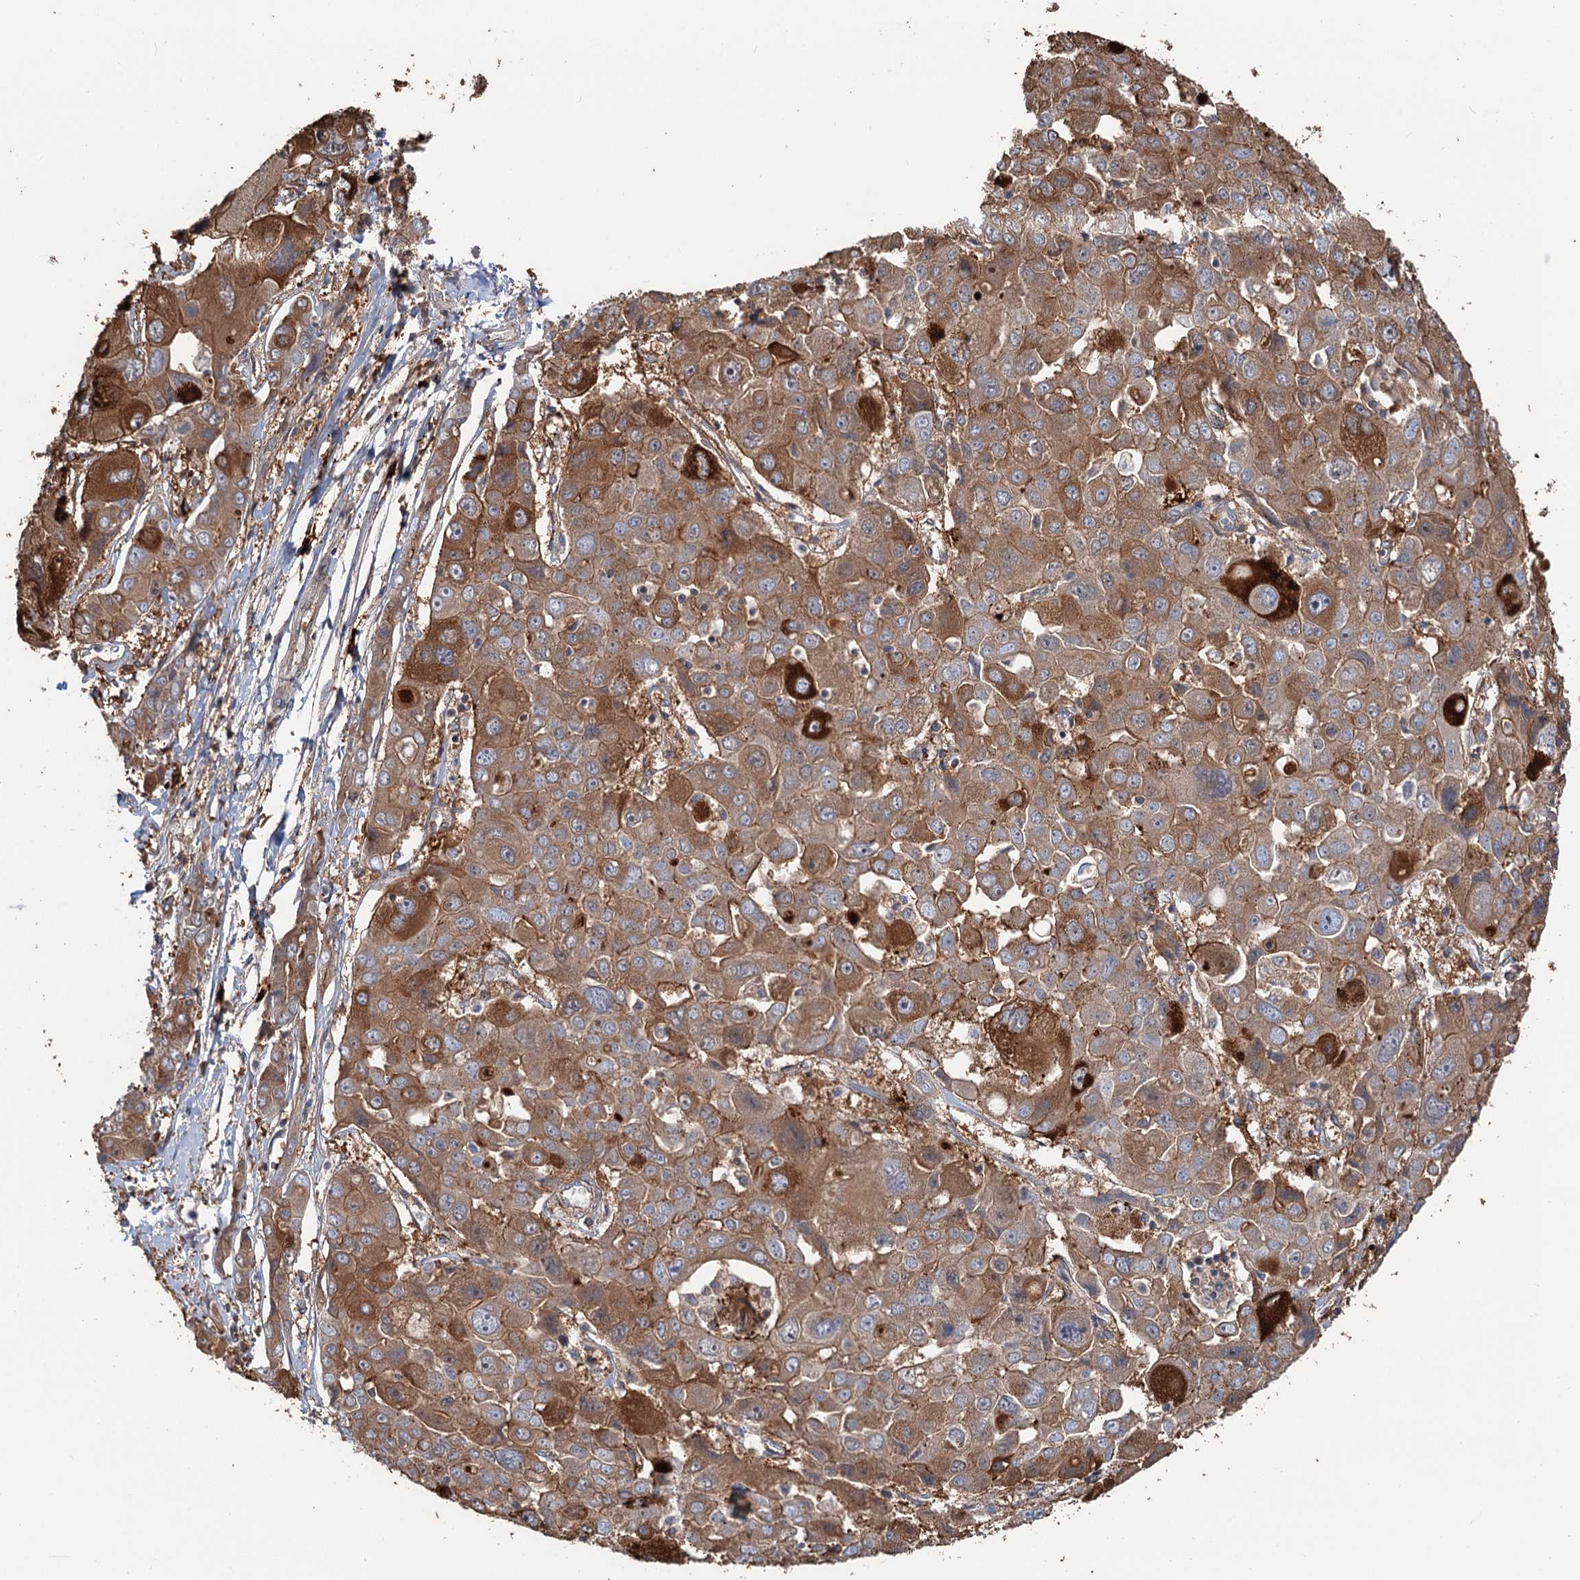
{"staining": {"intensity": "moderate", "quantity": ">75%", "location": "cytoplasmic/membranous"}, "tissue": "liver cancer", "cell_type": "Tumor cells", "image_type": "cancer", "snomed": [{"axis": "morphology", "description": "Cholangiocarcinoma"}, {"axis": "topography", "description": "Liver"}], "caption": "Protein expression analysis of human cholangiocarcinoma (liver) reveals moderate cytoplasmic/membranous expression in approximately >75% of tumor cells. (DAB (3,3'-diaminobenzidine) IHC with brightfield microscopy, high magnification).", "gene": "DEXI", "patient": {"sex": "male", "age": 67}}